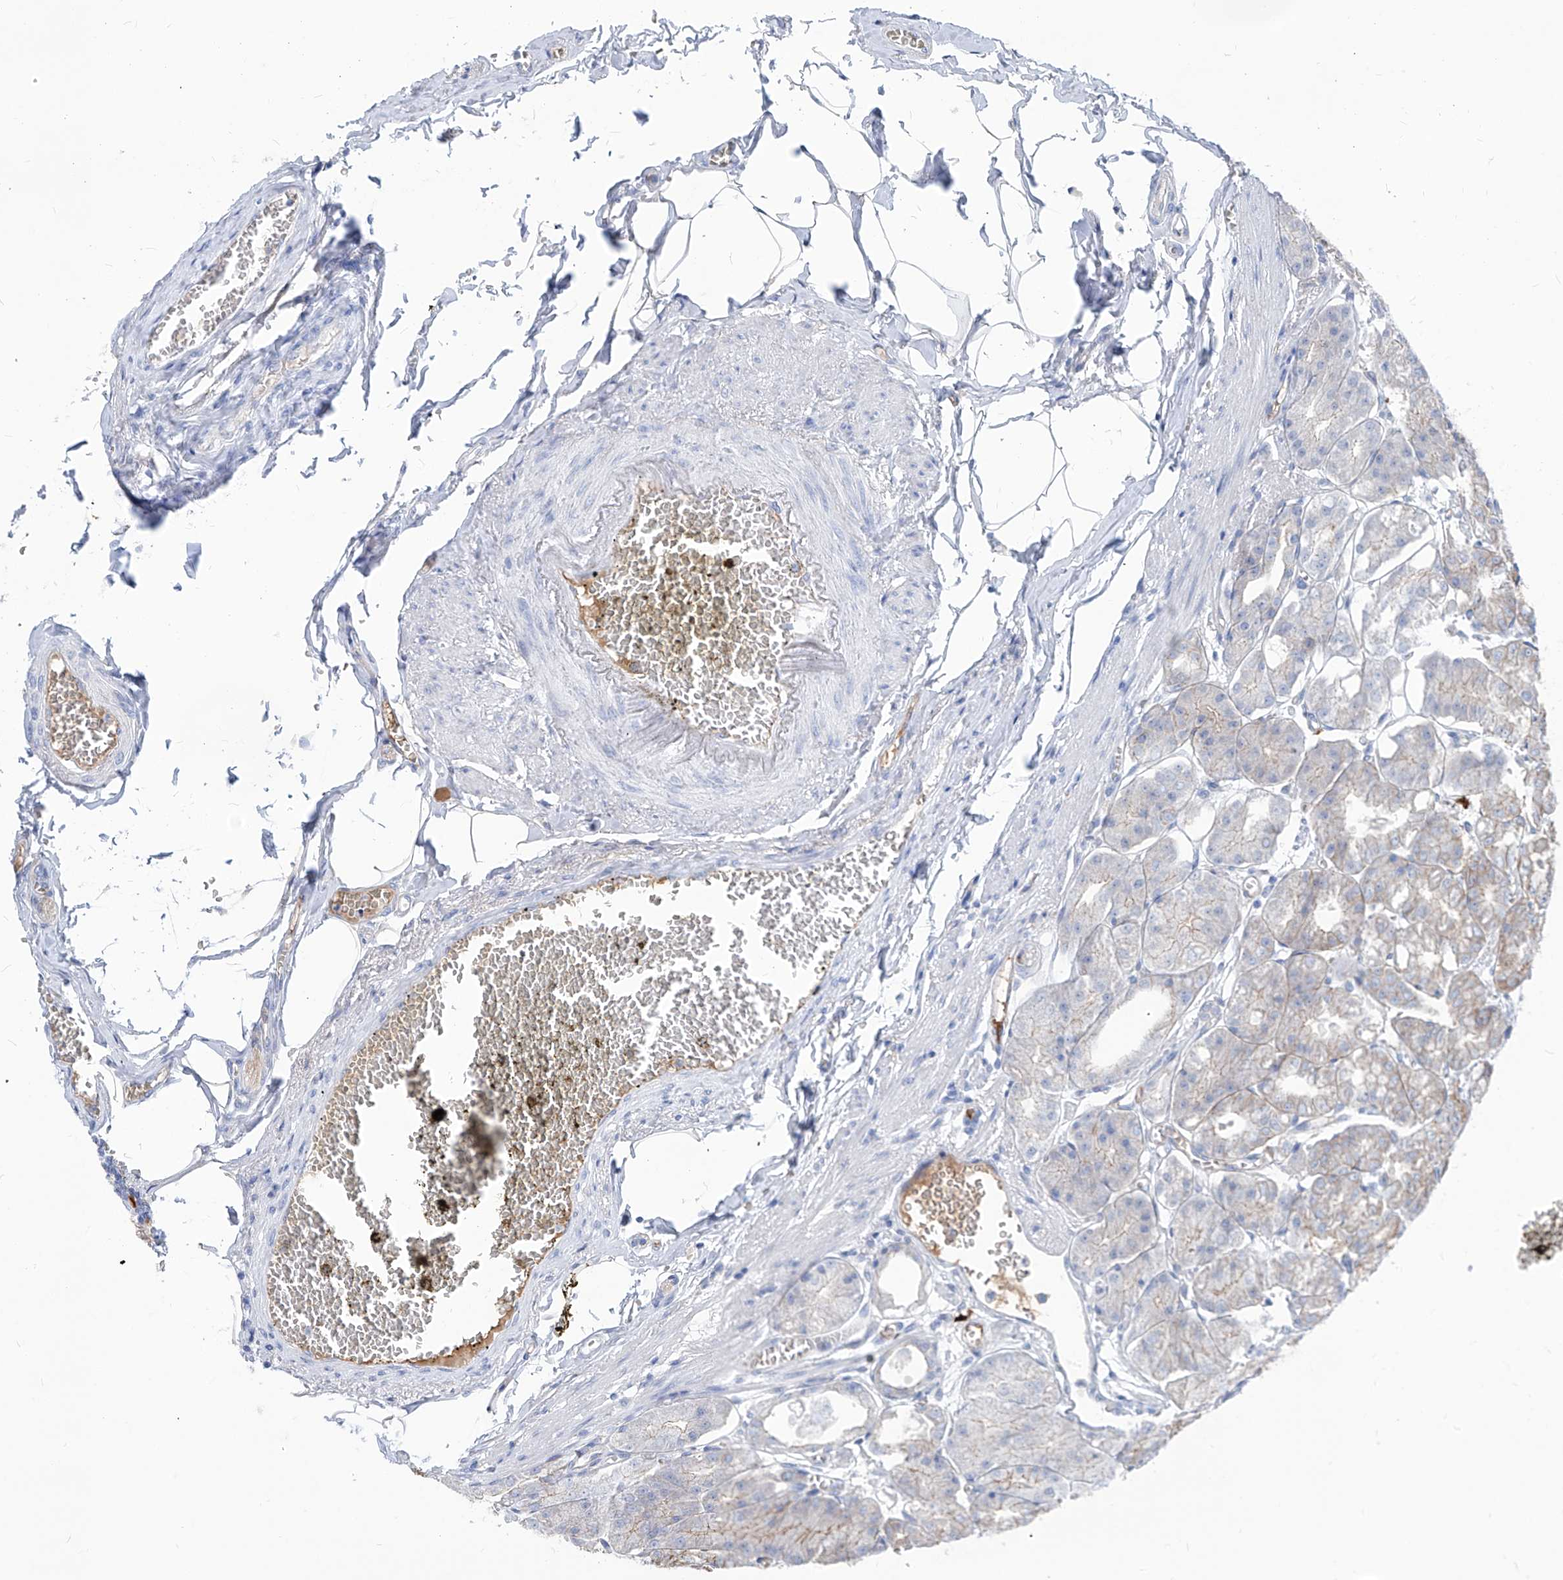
{"staining": {"intensity": "moderate", "quantity": "25%-75%", "location": "cytoplasmic/membranous"}, "tissue": "stomach", "cell_type": "Glandular cells", "image_type": "normal", "snomed": [{"axis": "morphology", "description": "Normal tissue, NOS"}, {"axis": "topography", "description": "Stomach, lower"}], "caption": "About 25%-75% of glandular cells in benign human stomach demonstrate moderate cytoplasmic/membranous protein staining as visualized by brown immunohistochemical staining.", "gene": "AKAP10", "patient": {"sex": "male", "age": 71}}